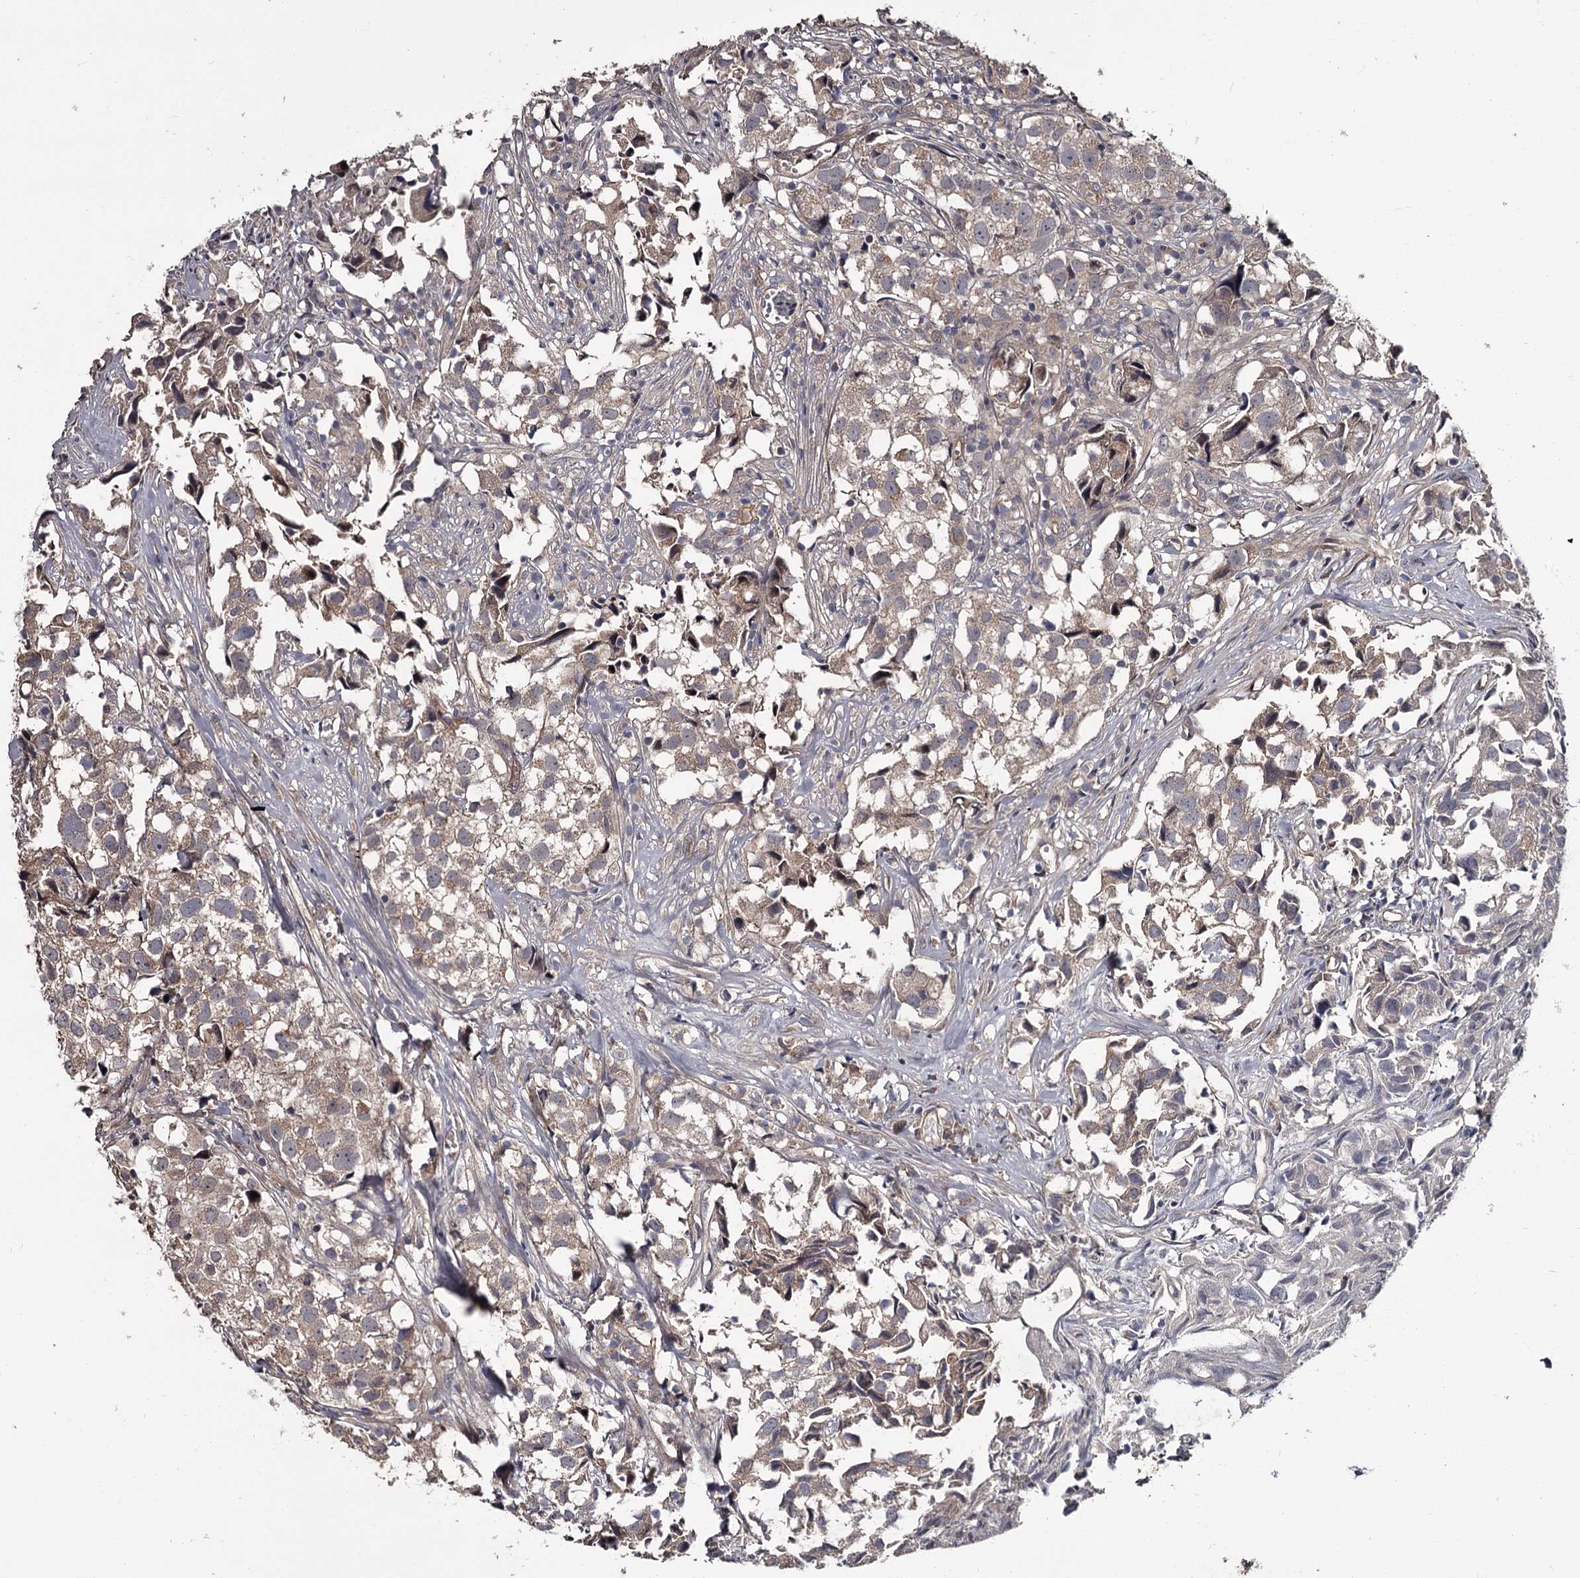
{"staining": {"intensity": "weak", "quantity": "25%-75%", "location": "cytoplasmic/membranous"}, "tissue": "urothelial cancer", "cell_type": "Tumor cells", "image_type": "cancer", "snomed": [{"axis": "morphology", "description": "Urothelial carcinoma, High grade"}, {"axis": "topography", "description": "Urinary bladder"}], "caption": "DAB (3,3'-diaminobenzidine) immunohistochemical staining of human high-grade urothelial carcinoma displays weak cytoplasmic/membranous protein staining in approximately 25%-75% of tumor cells.", "gene": "CDC42EP2", "patient": {"sex": "female", "age": 75}}